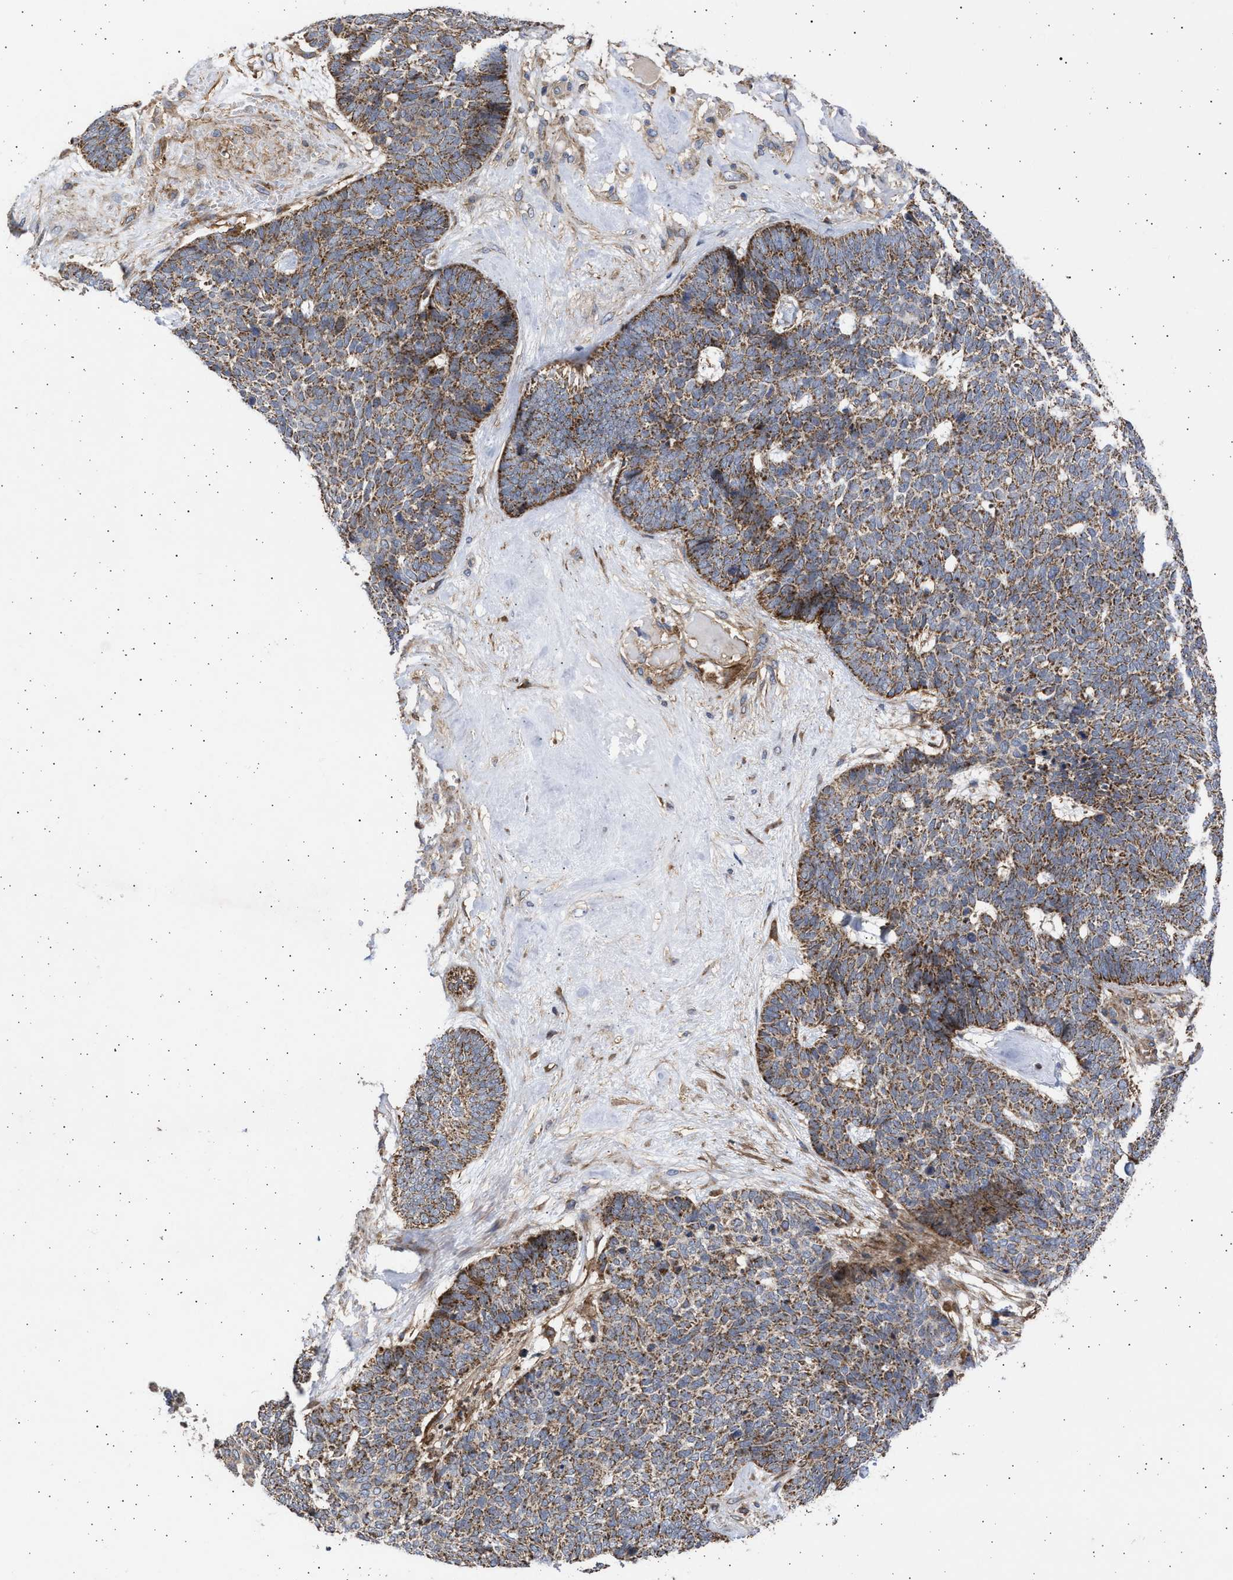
{"staining": {"intensity": "strong", "quantity": "25%-75%", "location": "cytoplasmic/membranous"}, "tissue": "skin cancer", "cell_type": "Tumor cells", "image_type": "cancer", "snomed": [{"axis": "morphology", "description": "Basal cell carcinoma"}, {"axis": "topography", "description": "Skin"}], "caption": "Immunohistochemical staining of skin cancer shows strong cytoplasmic/membranous protein staining in about 25%-75% of tumor cells.", "gene": "TTC19", "patient": {"sex": "female", "age": 84}}